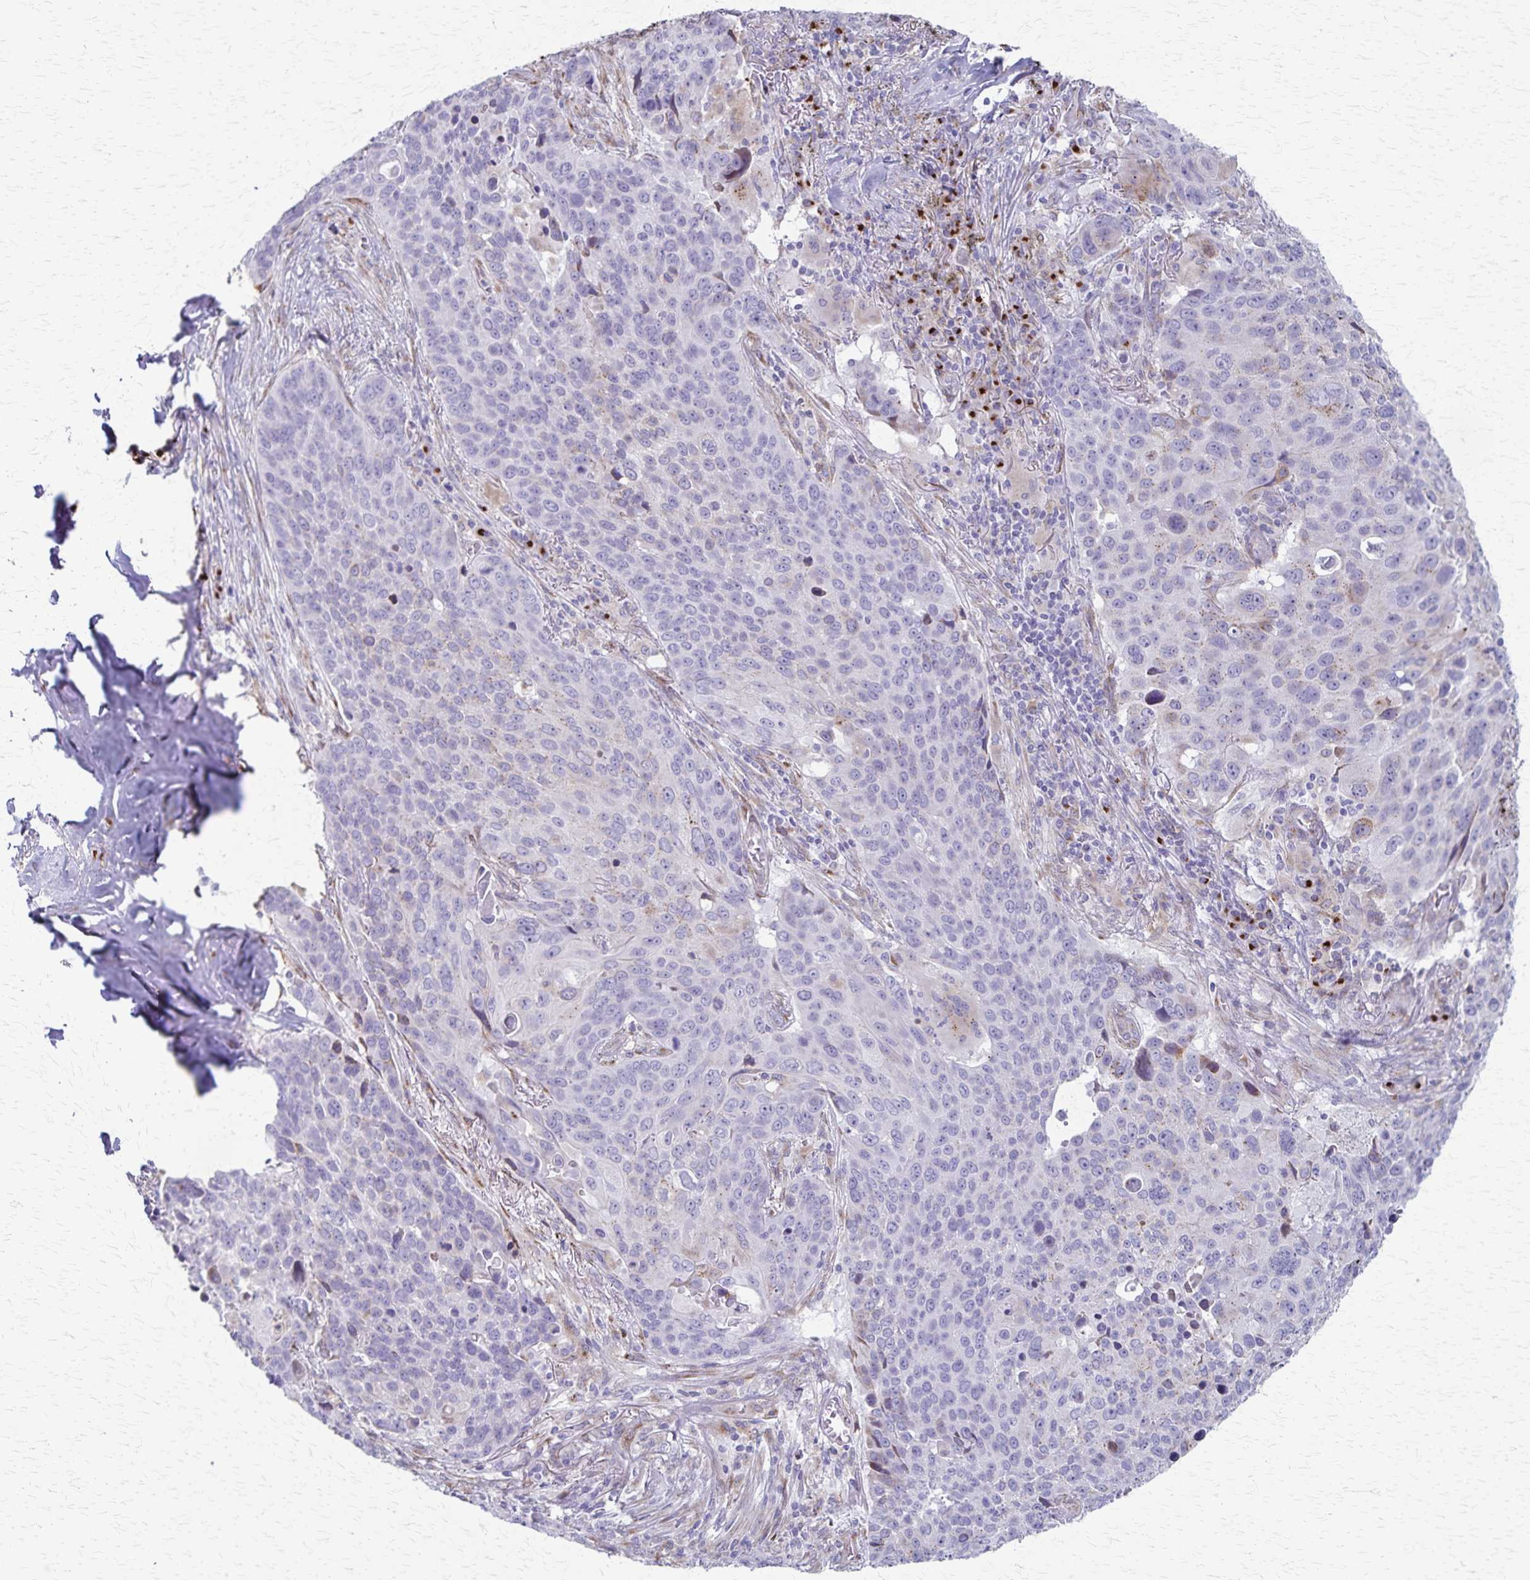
{"staining": {"intensity": "negative", "quantity": "none", "location": "none"}, "tissue": "lung cancer", "cell_type": "Tumor cells", "image_type": "cancer", "snomed": [{"axis": "morphology", "description": "Squamous cell carcinoma, NOS"}, {"axis": "topography", "description": "Lung"}], "caption": "Tumor cells show no significant protein expression in lung squamous cell carcinoma. Brightfield microscopy of immunohistochemistry (IHC) stained with DAB (brown) and hematoxylin (blue), captured at high magnification.", "gene": "MCFD2", "patient": {"sex": "male", "age": 68}}